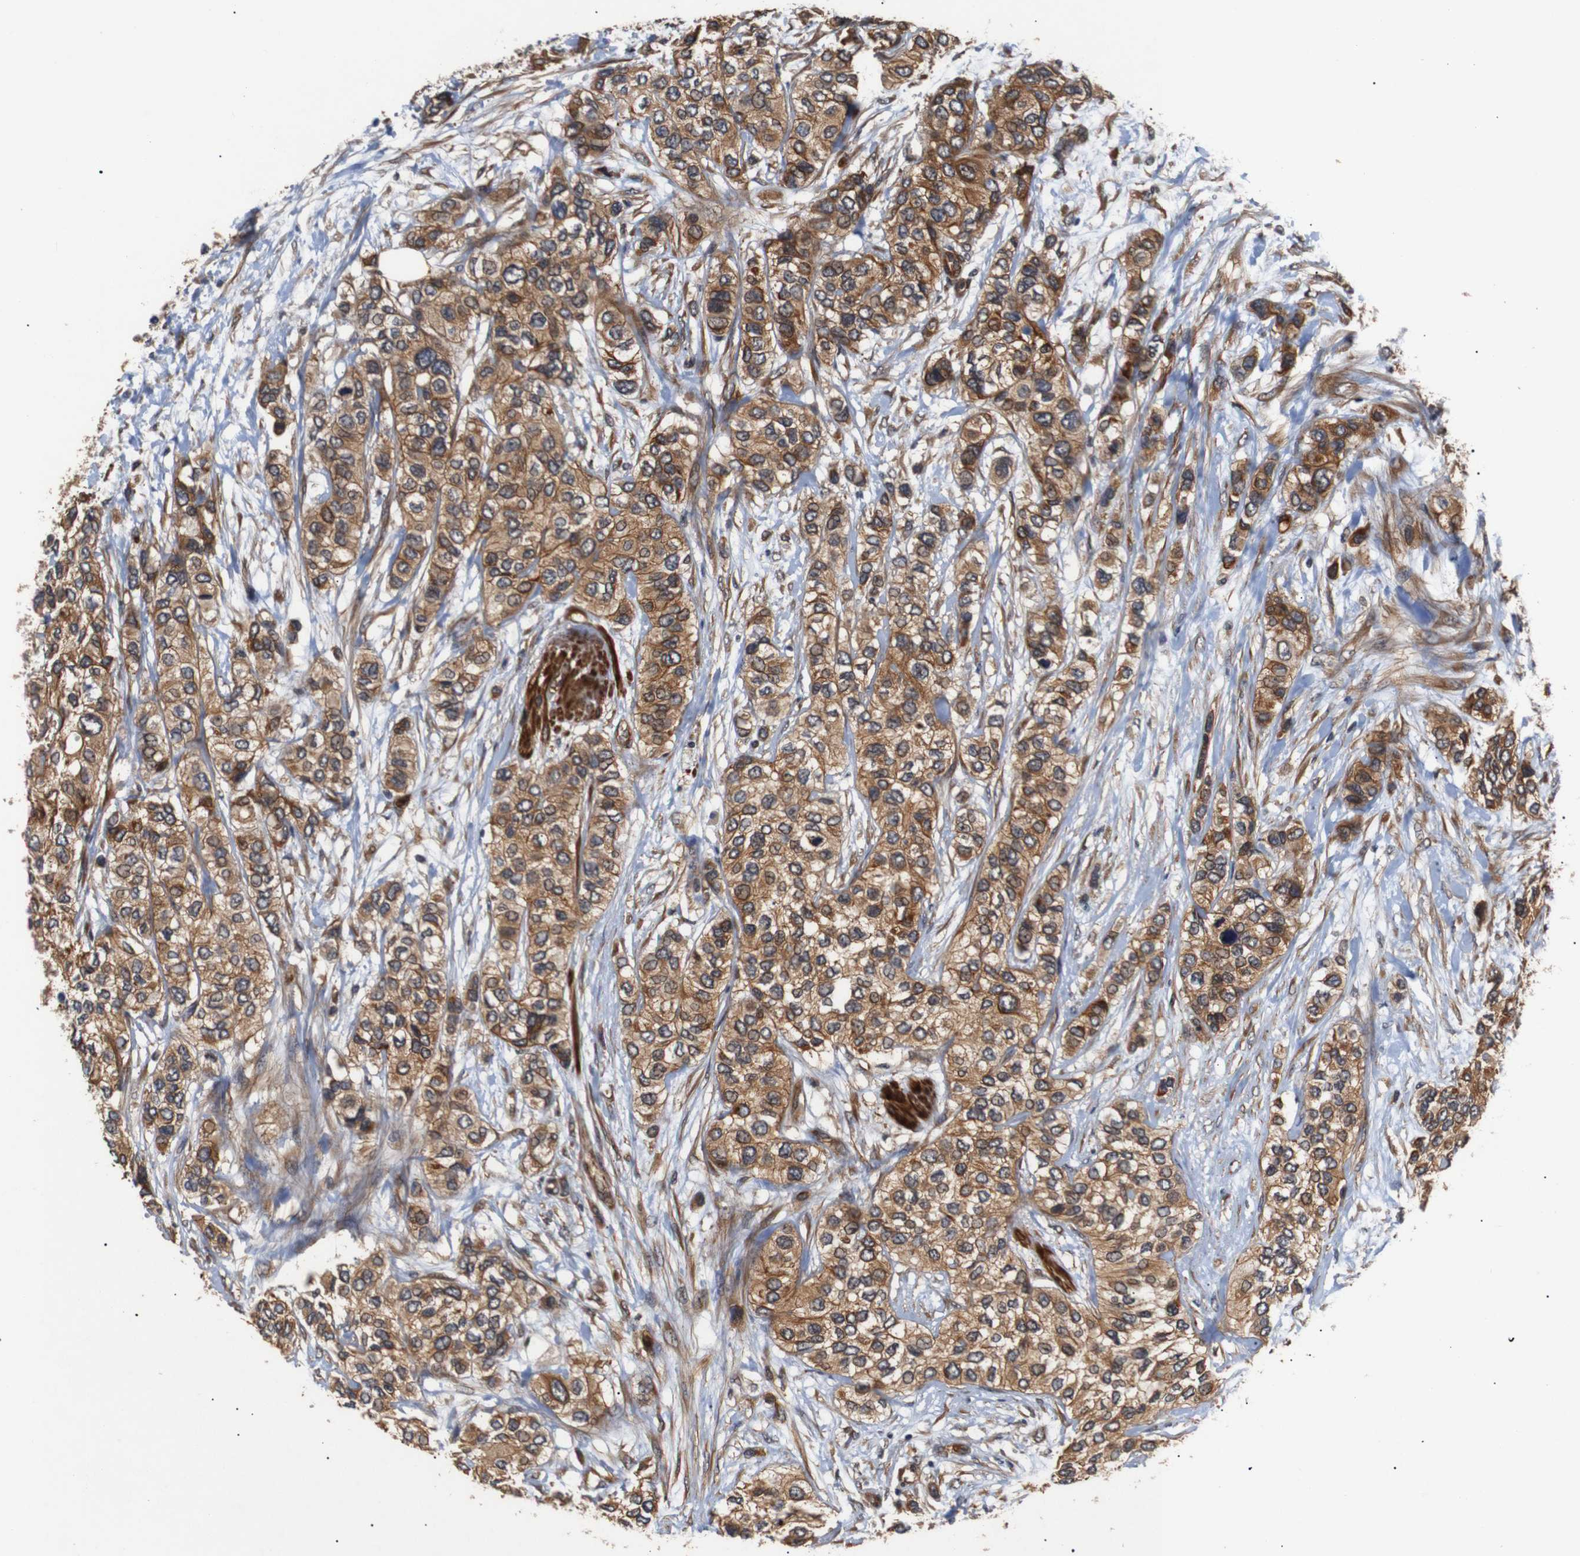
{"staining": {"intensity": "moderate", "quantity": ">75%", "location": "cytoplasmic/membranous"}, "tissue": "urothelial cancer", "cell_type": "Tumor cells", "image_type": "cancer", "snomed": [{"axis": "morphology", "description": "Urothelial carcinoma, High grade"}, {"axis": "topography", "description": "Urinary bladder"}], "caption": "A micrograph of human urothelial cancer stained for a protein reveals moderate cytoplasmic/membranous brown staining in tumor cells.", "gene": "PAWR", "patient": {"sex": "female", "age": 56}}